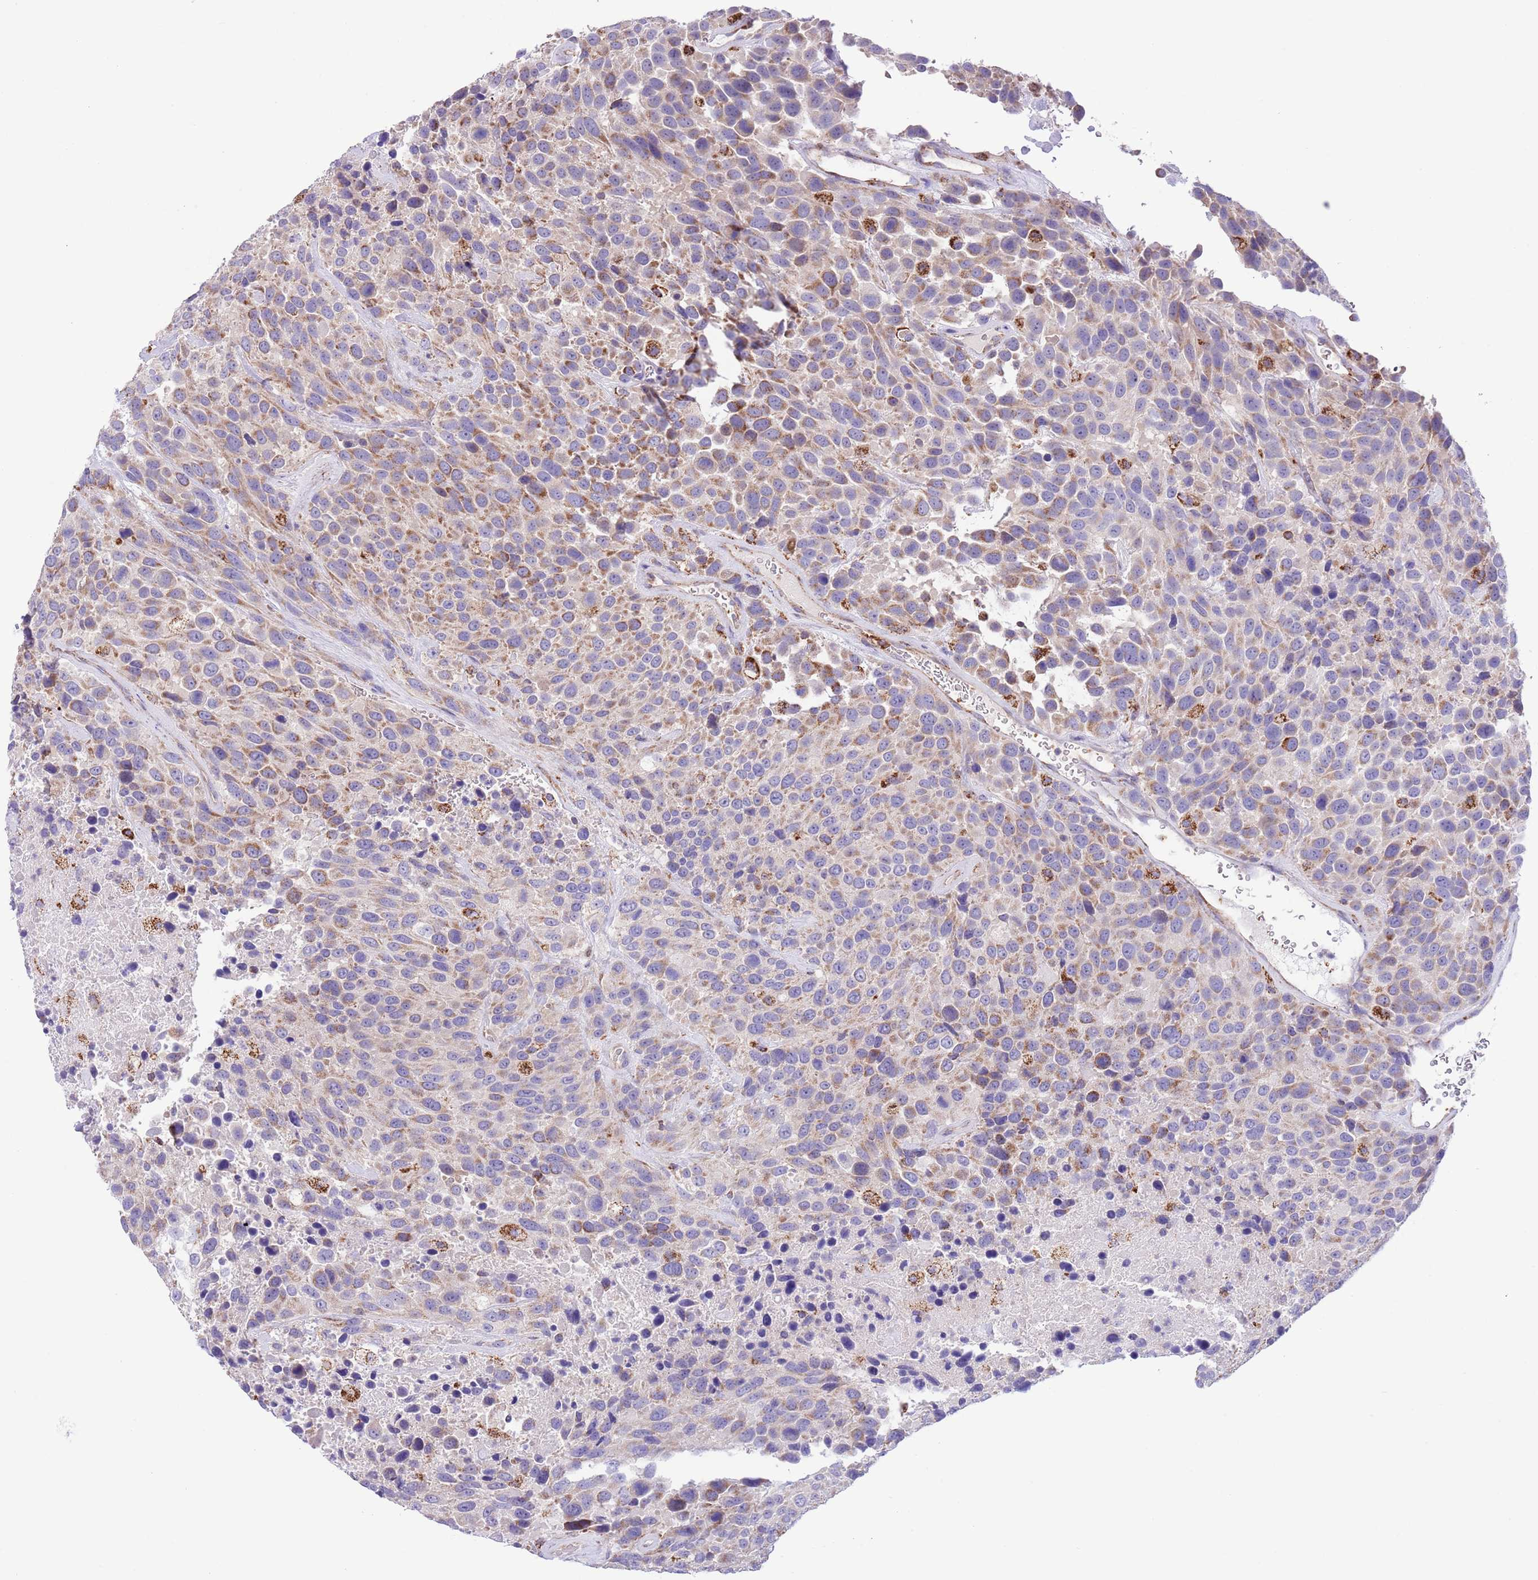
{"staining": {"intensity": "moderate", "quantity": "25%-75%", "location": "cytoplasmic/membranous"}, "tissue": "urothelial cancer", "cell_type": "Tumor cells", "image_type": "cancer", "snomed": [{"axis": "morphology", "description": "Urothelial carcinoma, High grade"}, {"axis": "topography", "description": "Urinary bladder"}], "caption": "Approximately 25%-75% of tumor cells in urothelial carcinoma (high-grade) display moderate cytoplasmic/membranous protein staining as visualized by brown immunohistochemical staining.", "gene": "SS18L2", "patient": {"sex": "female", "age": 70}}